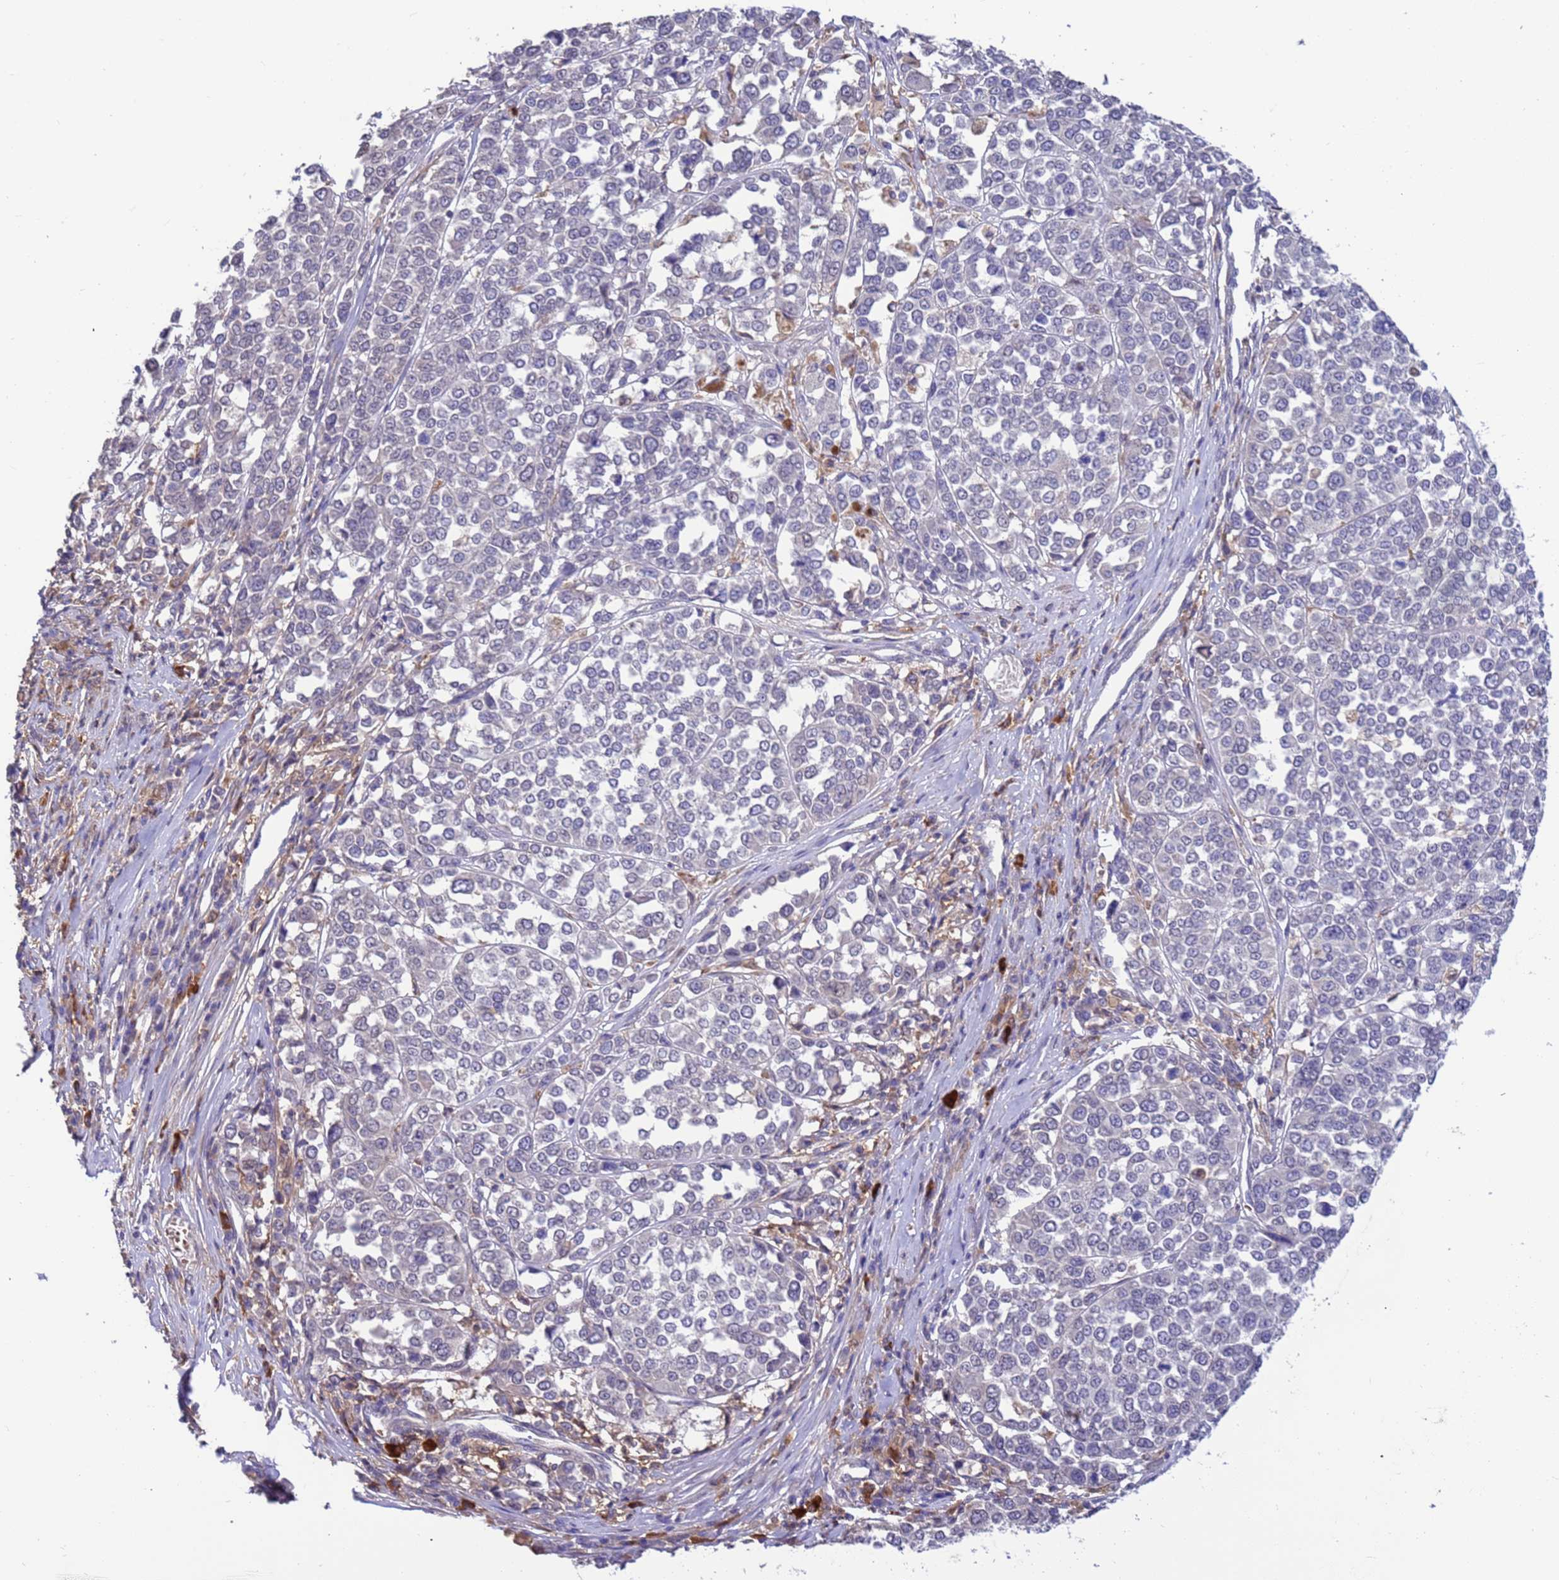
{"staining": {"intensity": "negative", "quantity": "none", "location": "none"}, "tissue": "melanoma", "cell_type": "Tumor cells", "image_type": "cancer", "snomed": [{"axis": "morphology", "description": "Malignant melanoma, Metastatic site"}, {"axis": "topography", "description": "Lymph node"}], "caption": "Immunohistochemical staining of human melanoma displays no significant staining in tumor cells. (Immunohistochemistry, brightfield microscopy, high magnification).", "gene": "AMPD3", "patient": {"sex": "male", "age": 44}}